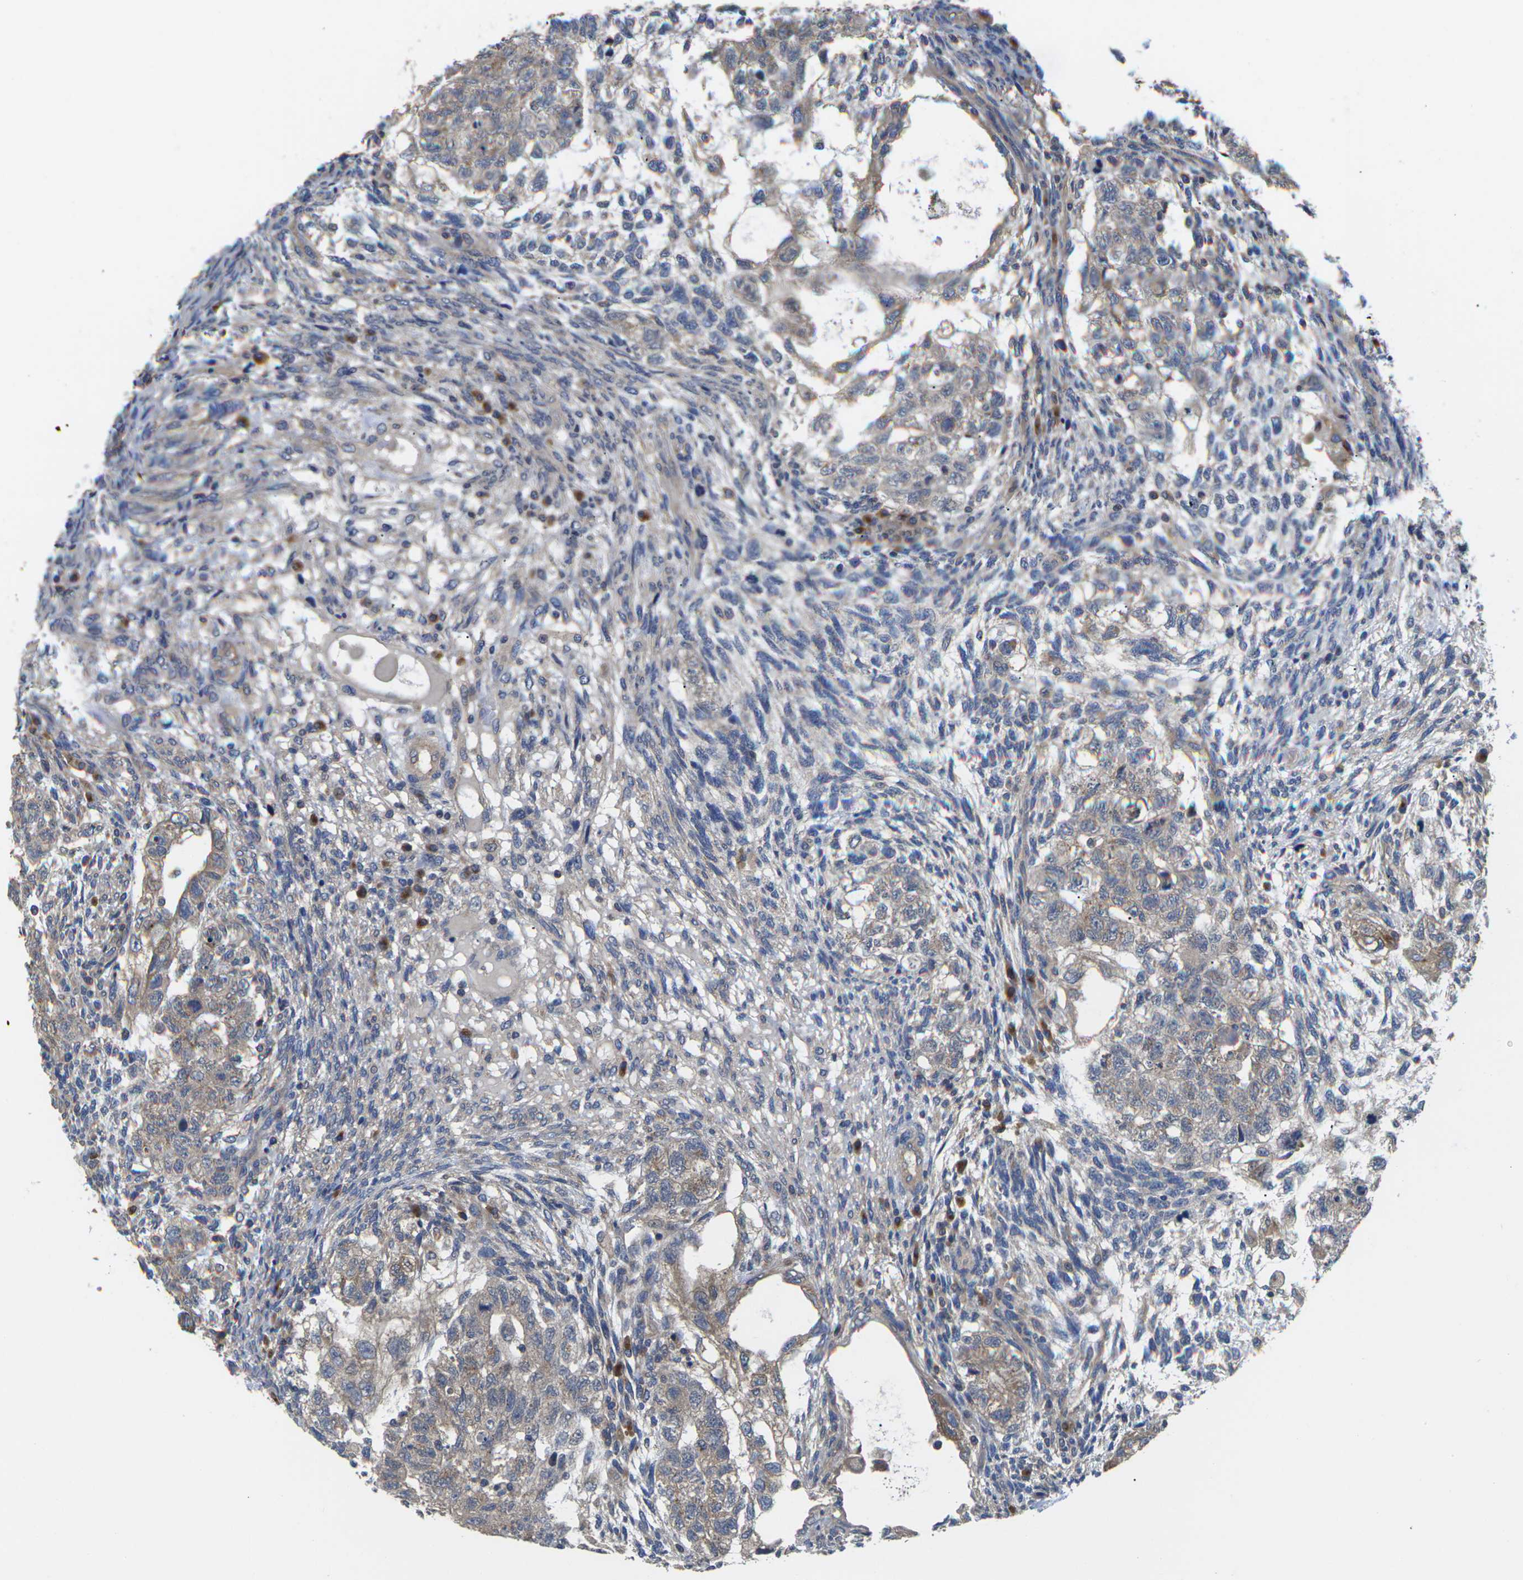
{"staining": {"intensity": "weak", "quantity": "<25%", "location": "cytoplasmic/membranous"}, "tissue": "testis cancer", "cell_type": "Tumor cells", "image_type": "cancer", "snomed": [{"axis": "morphology", "description": "Normal tissue, NOS"}, {"axis": "morphology", "description": "Carcinoma, Embryonal, NOS"}, {"axis": "topography", "description": "Testis"}], "caption": "There is no significant staining in tumor cells of testis embryonal carcinoma.", "gene": "TMCC2", "patient": {"sex": "male", "age": 36}}